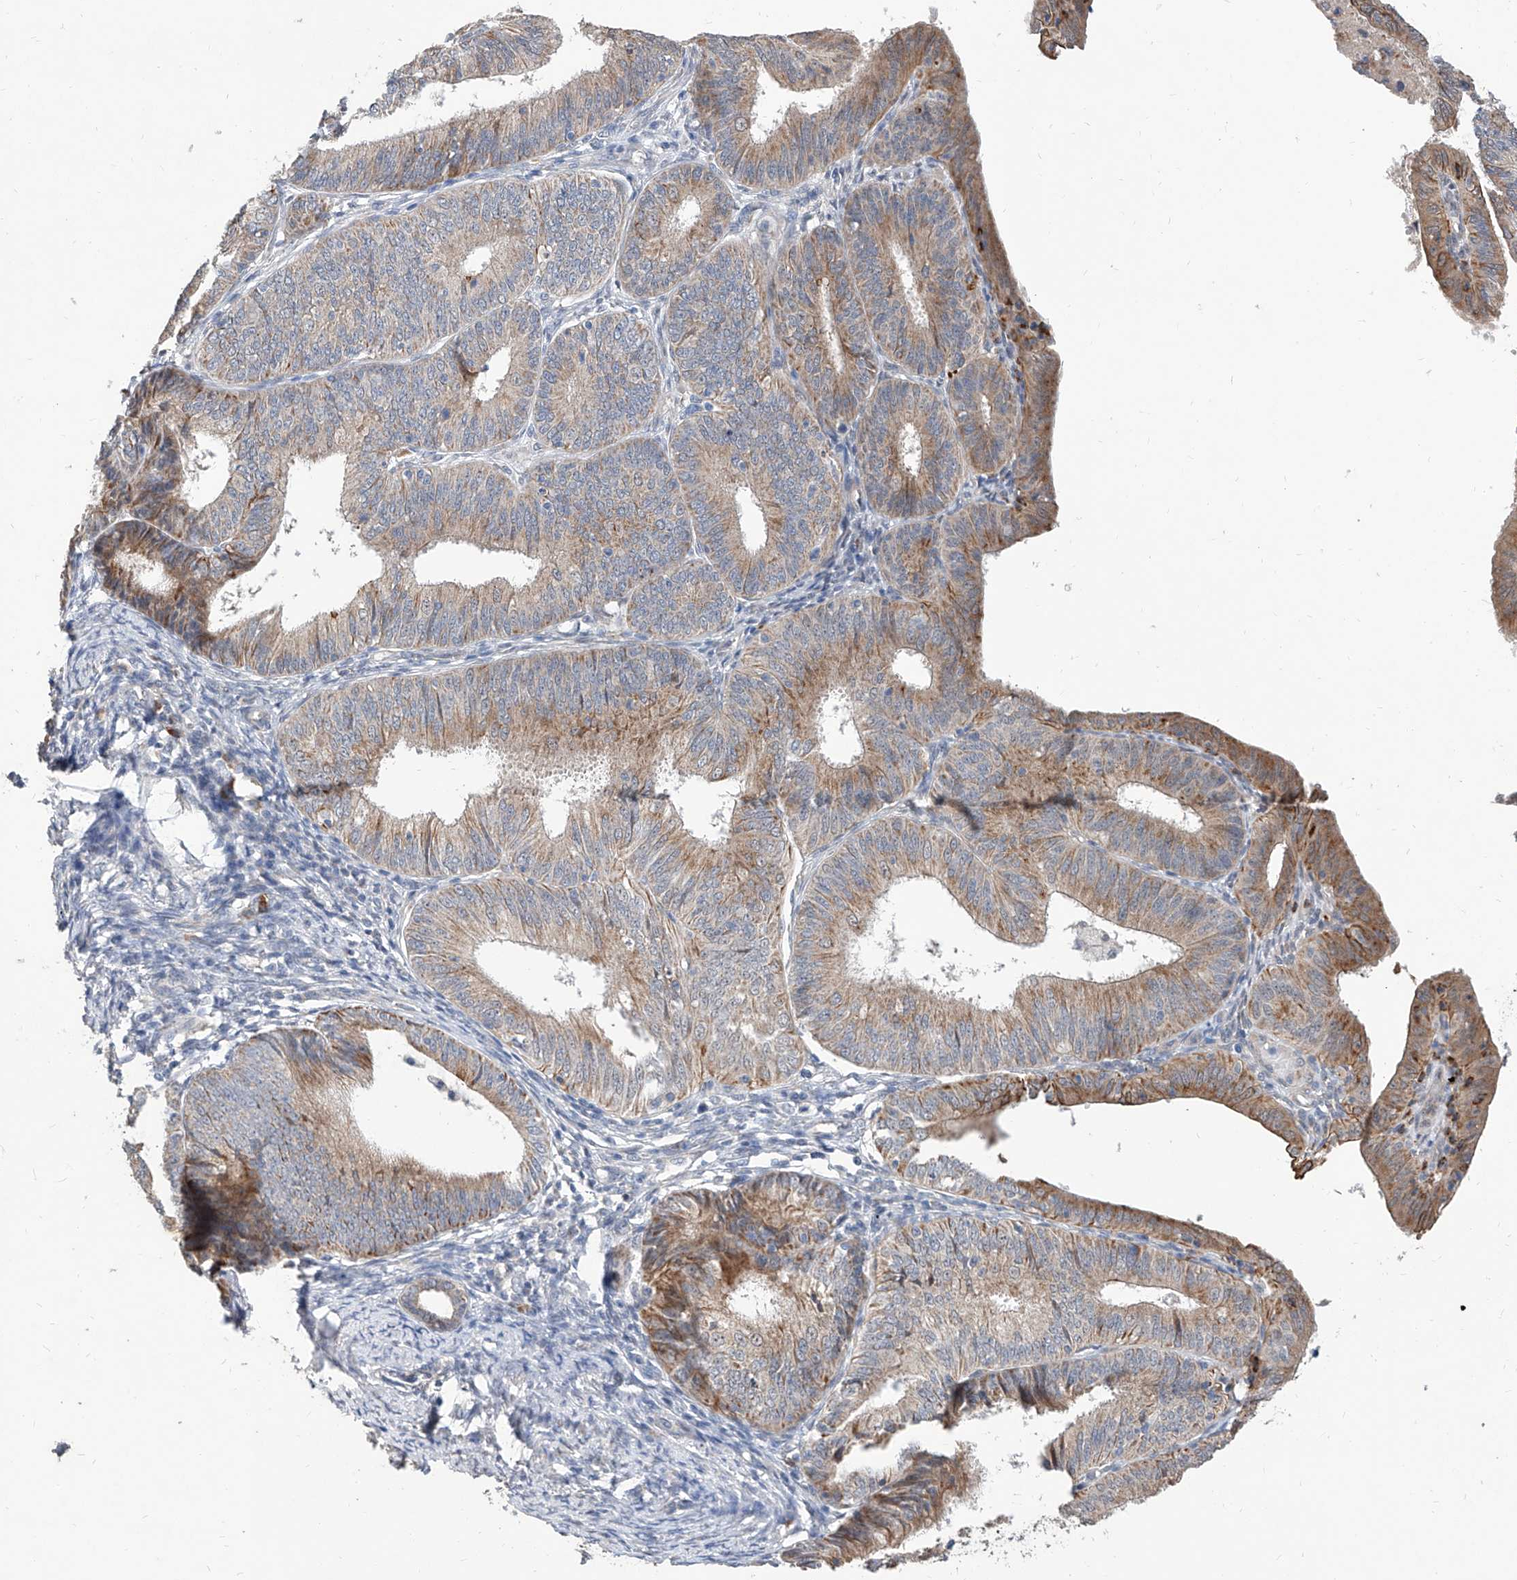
{"staining": {"intensity": "moderate", "quantity": "25%-75%", "location": "cytoplasmic/membranous"}, "tissue": "endometrial cancer", "cell_type": "Tumor cells", "image_type": "cancer", "snomed": [{"axis": "morphology", "description": "Adenocarcinoma, NOS"}, {"axis": "topography", "description": "Endometrium"}], "caption": "The histopathology image exhibits a brown stain indicating the presence of a protein in the cytoplasmic/membranous of tumor cells in endometrial adenocarcinoma.", "gene": "MFSD4B", "patient": {"sex": "female", "age": 51}}